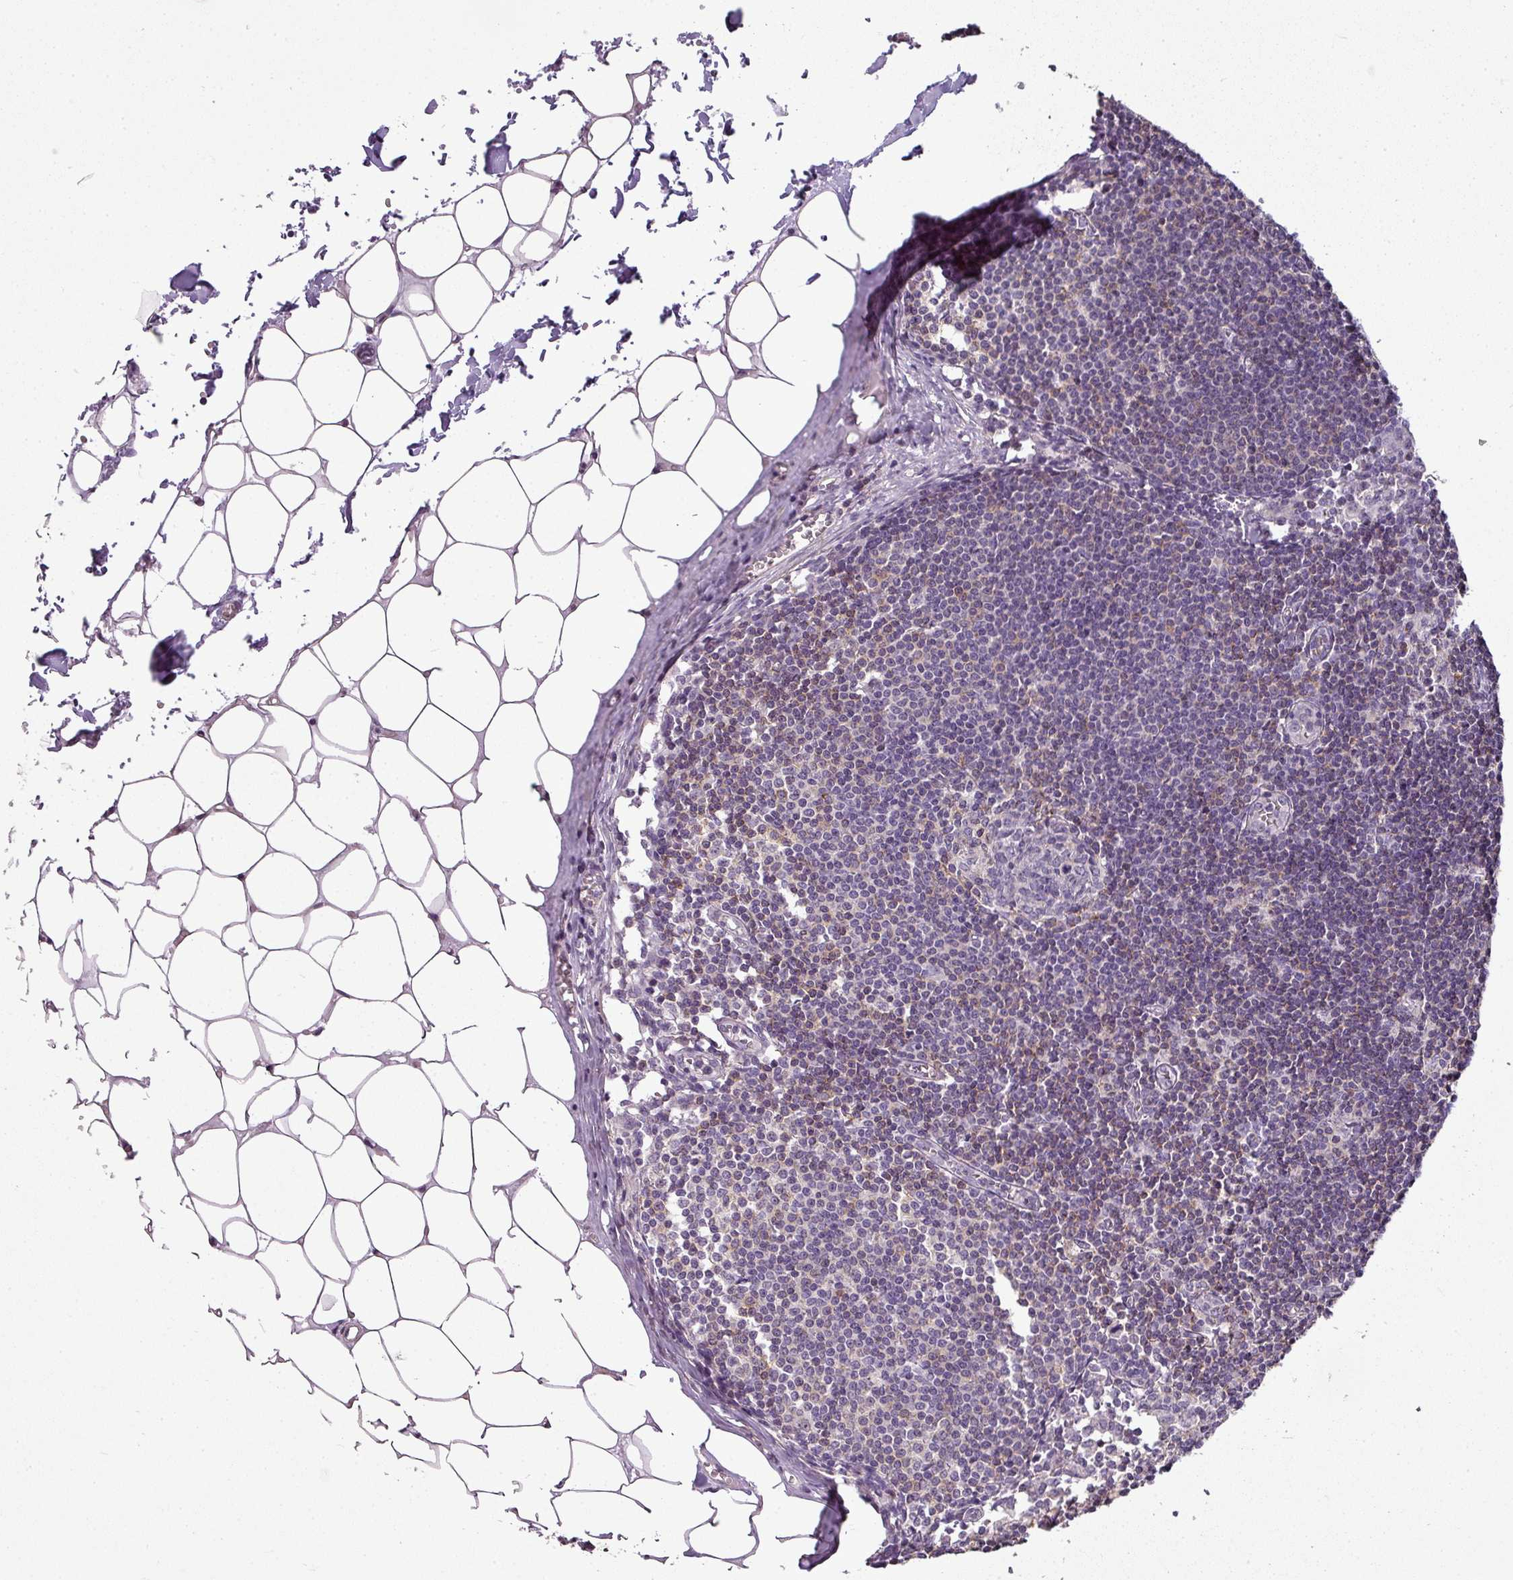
{"staining": {"intensity": "weak", "quantity": "25%-75%", "location": "cytoplasmic/membranous"}, "tissue": "lymph node", "cell_type": "Germinal center cells", "image_type": "normal", "snomed": [{"axis": "morphology", "description": "Normal tissue, NOS"}, {"axis": "topography", "description": "Lymph node"}], "caption": "Immunohistochemical staining of normal lymph node shows 25%-75% levels of weak cytoplasmic/membranous protein expression in about 25%-75% of germinal center cells. Ihc stains the protein in brown and the nuclei are stained blue.", "gene": "LY9", "patient": {"sex": "female", "age": 42}}